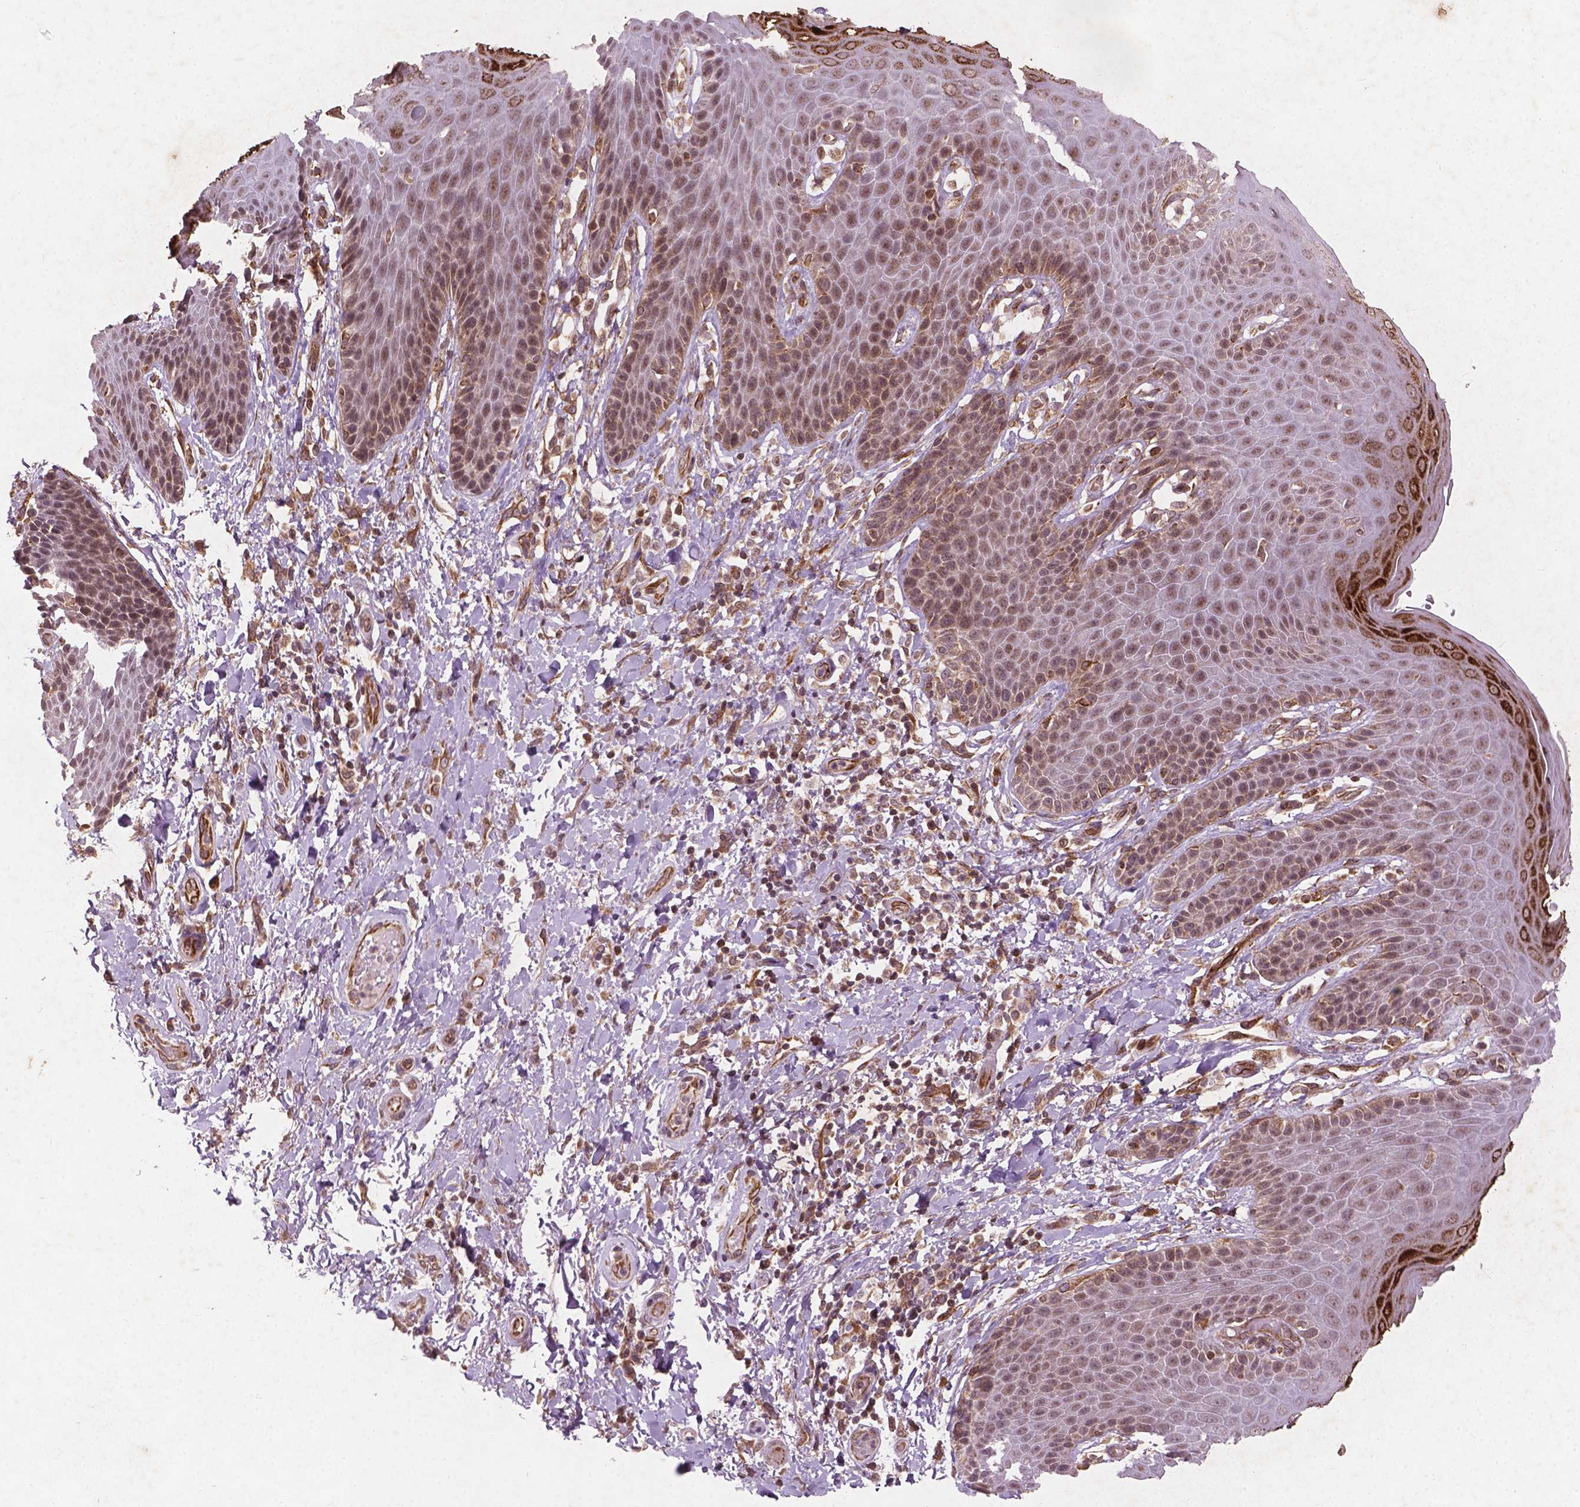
{"staining": {"intensity": "strong", "quantity": "<25%", "location": "cytoplasmic/membranous"}, "tissue": "skin", "cell_type": "Epidermal cells", "image_type": "normal", "snomed": [{"axis": "morphology", "description": "Normal tissue, NOS"}, {"axis": "topography", "description": "Anal"}, {"axis": "topography", "description": "Peripheral nerve tissue"}], "caption": "Protein analysis of benign skin shows strong cytoplasmic/membranous positivity in approximately <25% of epidermal cells.", "gene": "SMAD2", "patient": {"sex": "male", "age": 51}}